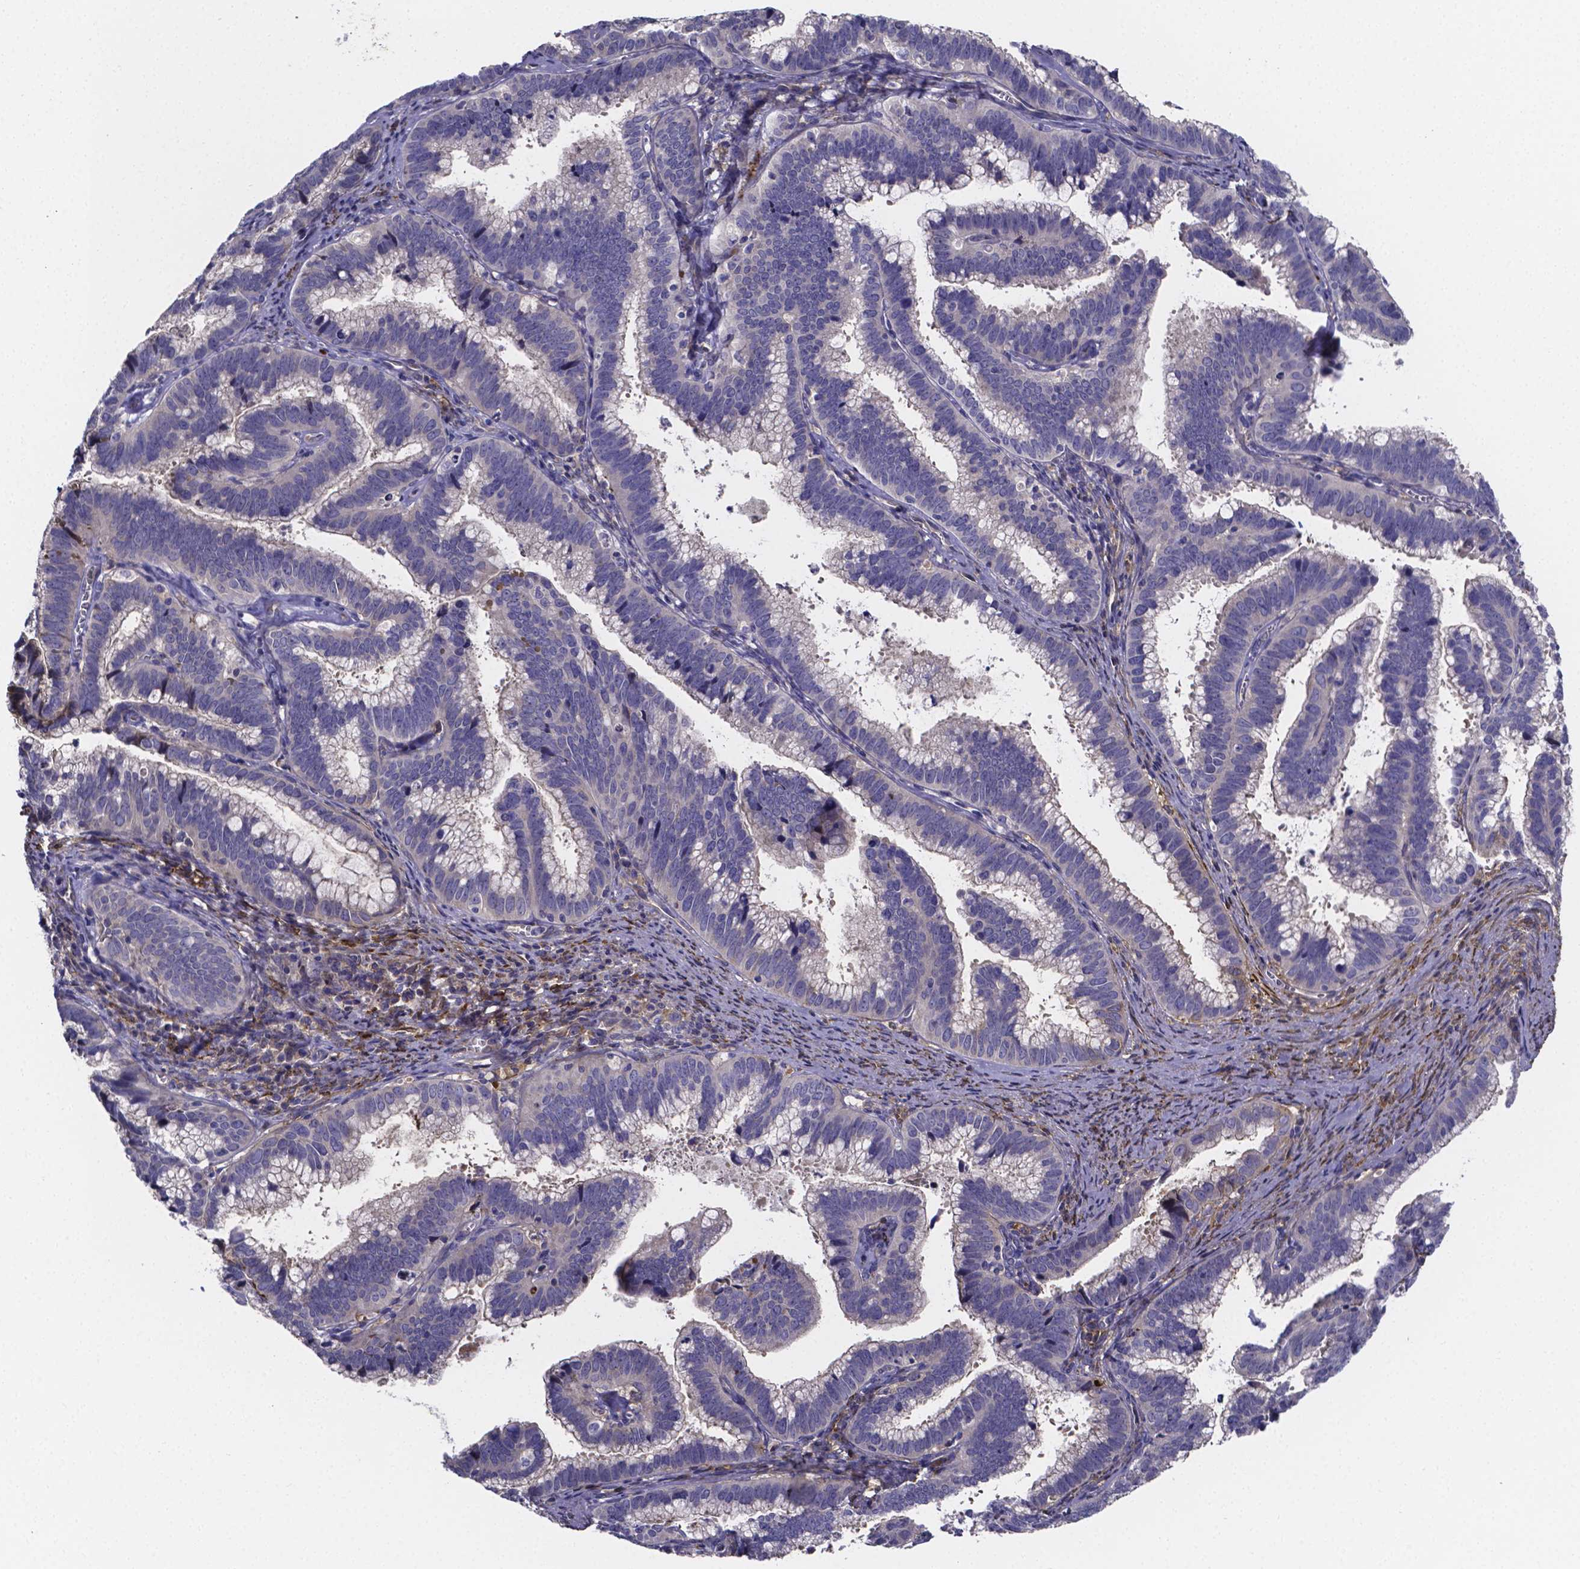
{"staining": {"intensity": "negative", "quantity": "none", "location": "none"}, "tissue": "cervical cancer", "cell_type": "Tumor cells", "image_type": "cancer", "snomed": [{"axis": "morphology", "description": "Adenocarcinoma, NOS"}, {"axis": "topography", "description": "Cervix"}], "caption": "DAB immunohistochemical staining of human cervical adenocarcinoma displays no significant positivity in tumor cells.", "gene": "SFRP4", "patient": {"sex": "female", "age": 61}}